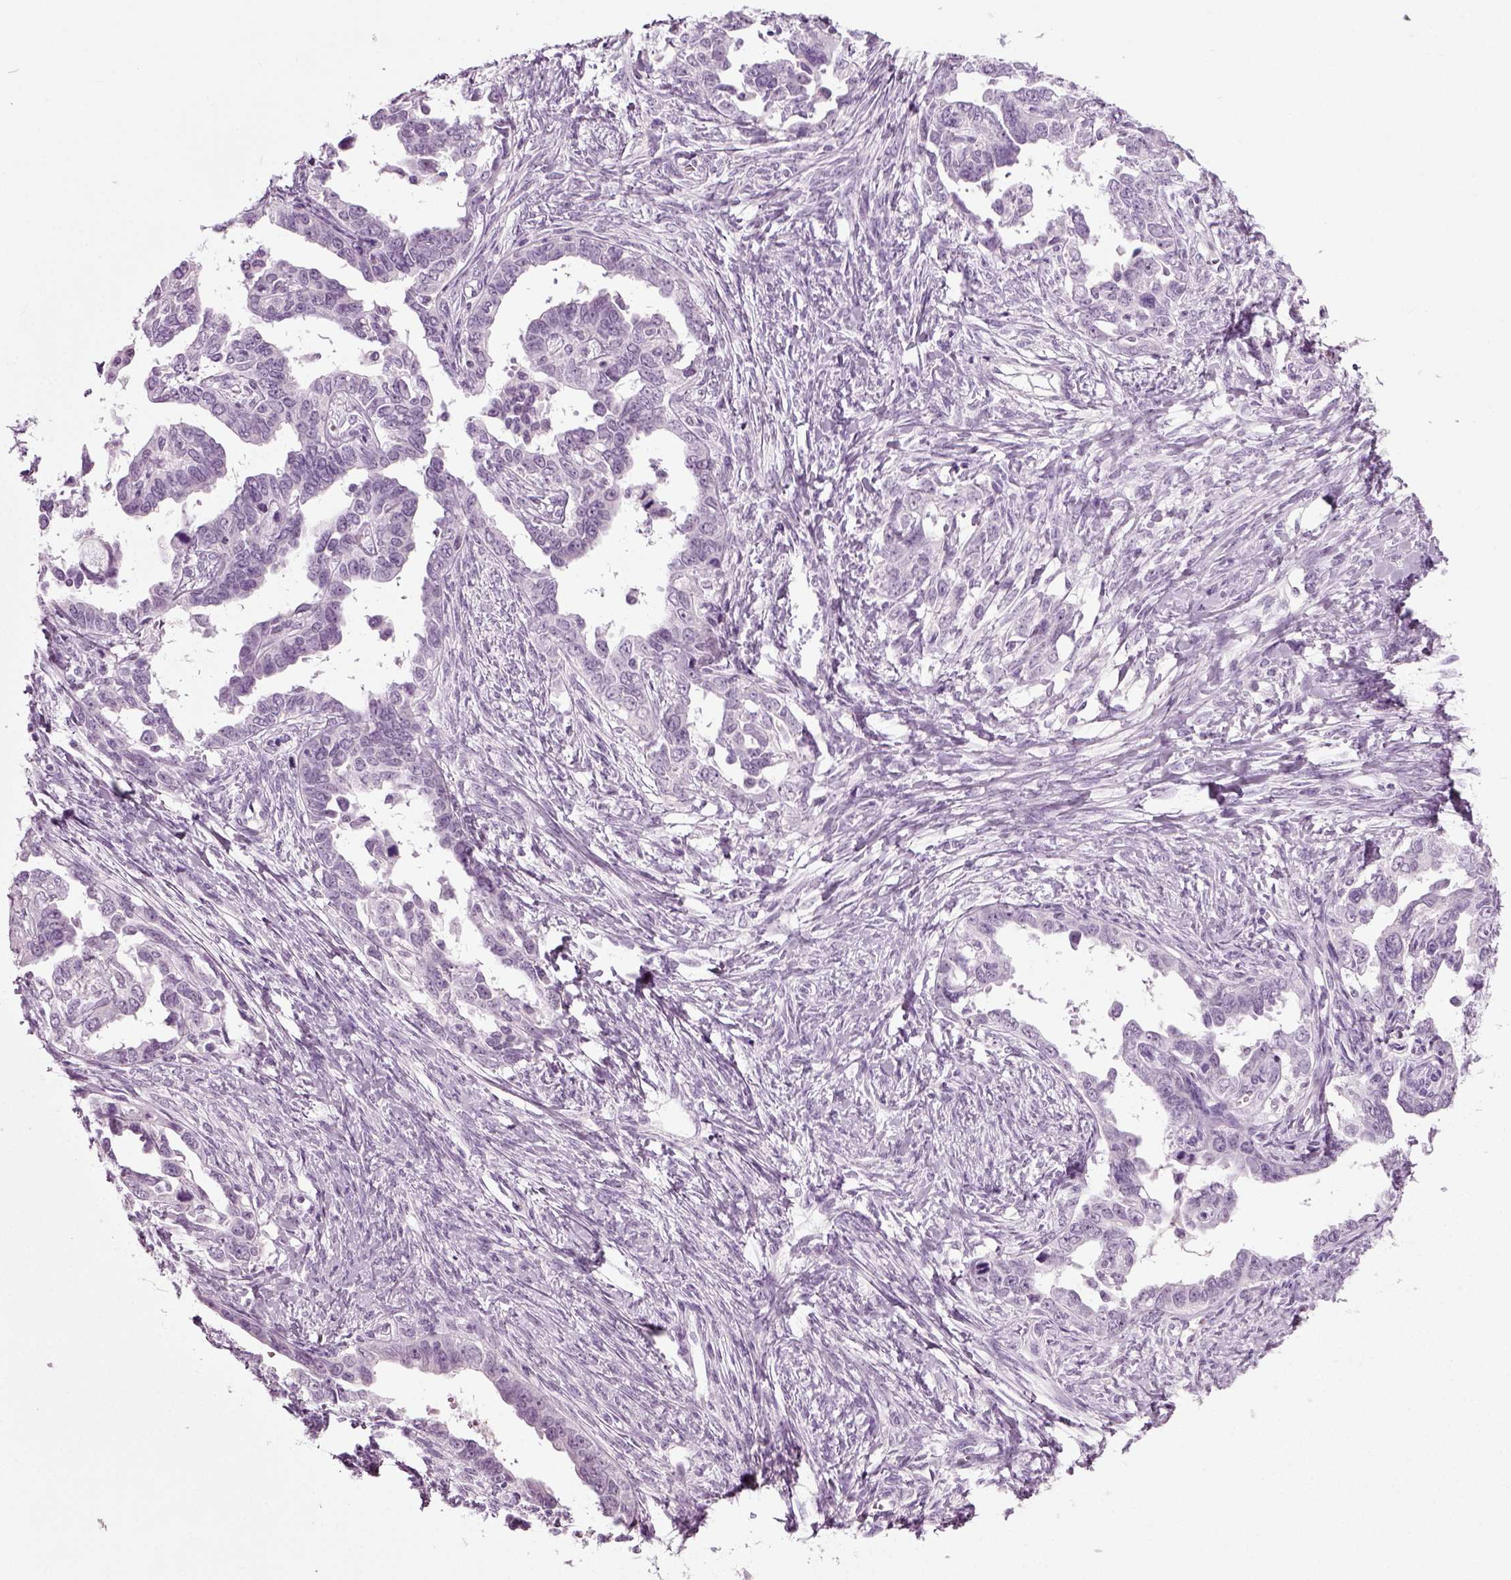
{"staining": {"intensity": "negative", "quantity": "none", "location": "none"}, "tissue": "ovarian cancer", "cell_type": "Tumor cells", "image_type": "cancer", "snomed": [{"axis": "morphology", "description": "Cystadenocarcinoma, serous, NOS"}, {"axis": "topography", "description": "Ovary"}], "caption": "This is a histopathology image of IHC staining of ovarian cancer, which shows no staining in tumor cells. (DAB immunohistochemistry visualized using brightfield microscopy, high magnification).", "gene": "ZC2HC1C", "patient": {"sex": "female", "age": 69}}